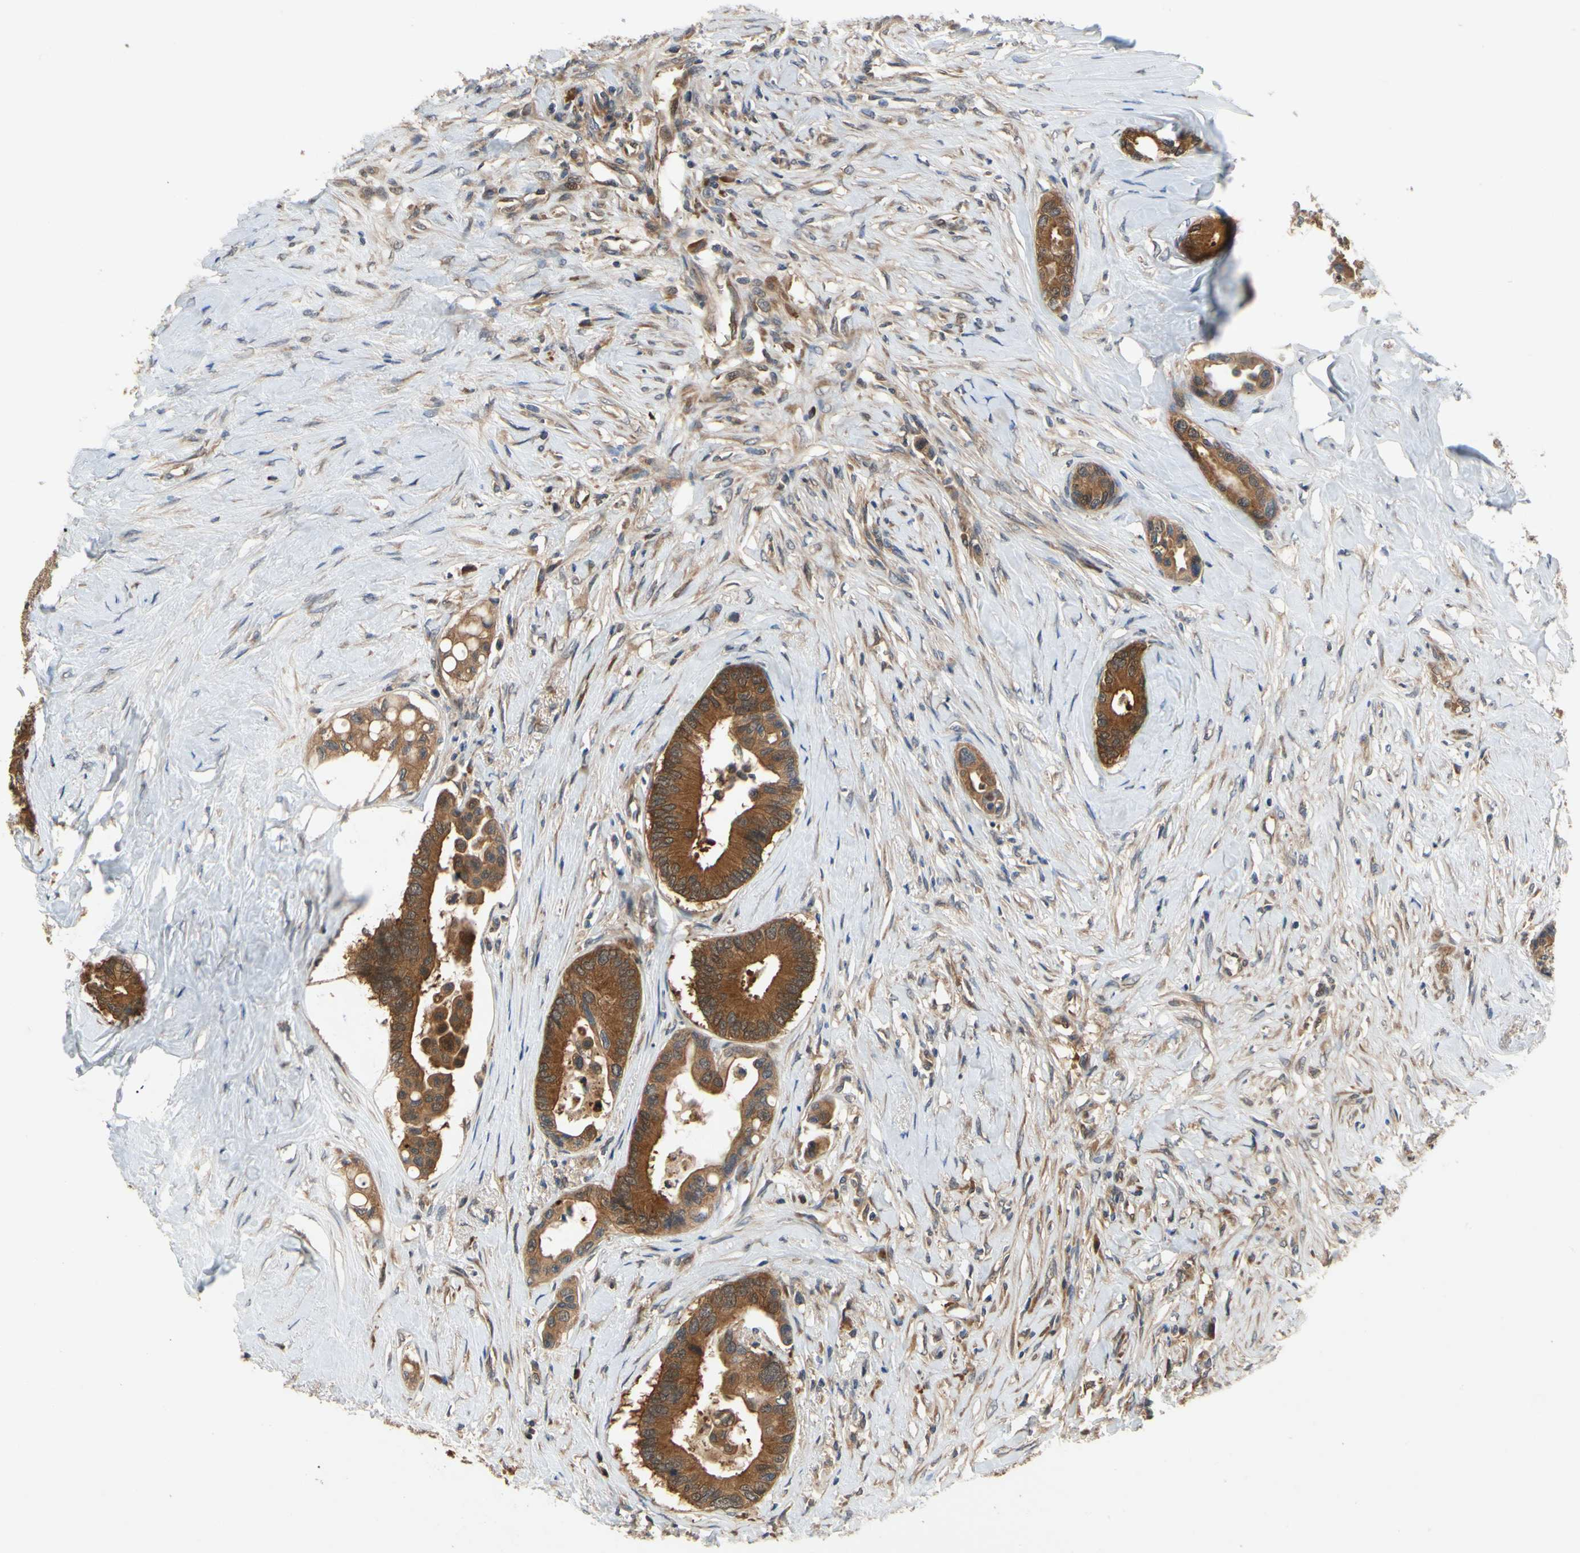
{"staining": {"intensity": "strong", "quantity": ">75%", "location": "cytoplasmic/membranous"}, "tissue": "colorectal cancer", "cell_type": "Tumor cells", "image_type": "cancer", "snomed": [{"axis": "morphology", "description": "Normal tissue, NOS"}, {"axis": "morphology", "description": "Adenocarcinoma, NOS"}, {"axis": "topography", "description": "Colon"}], "caption": "This micrograph demonstrates immunohistochemistry (IHC) staining of colorectal cancer, with high strong cytoplasmic/membranous positivity in about >75% of tumor cells.", "gene": "TDRP", "patient": {"sex": "male", "age": 82}}